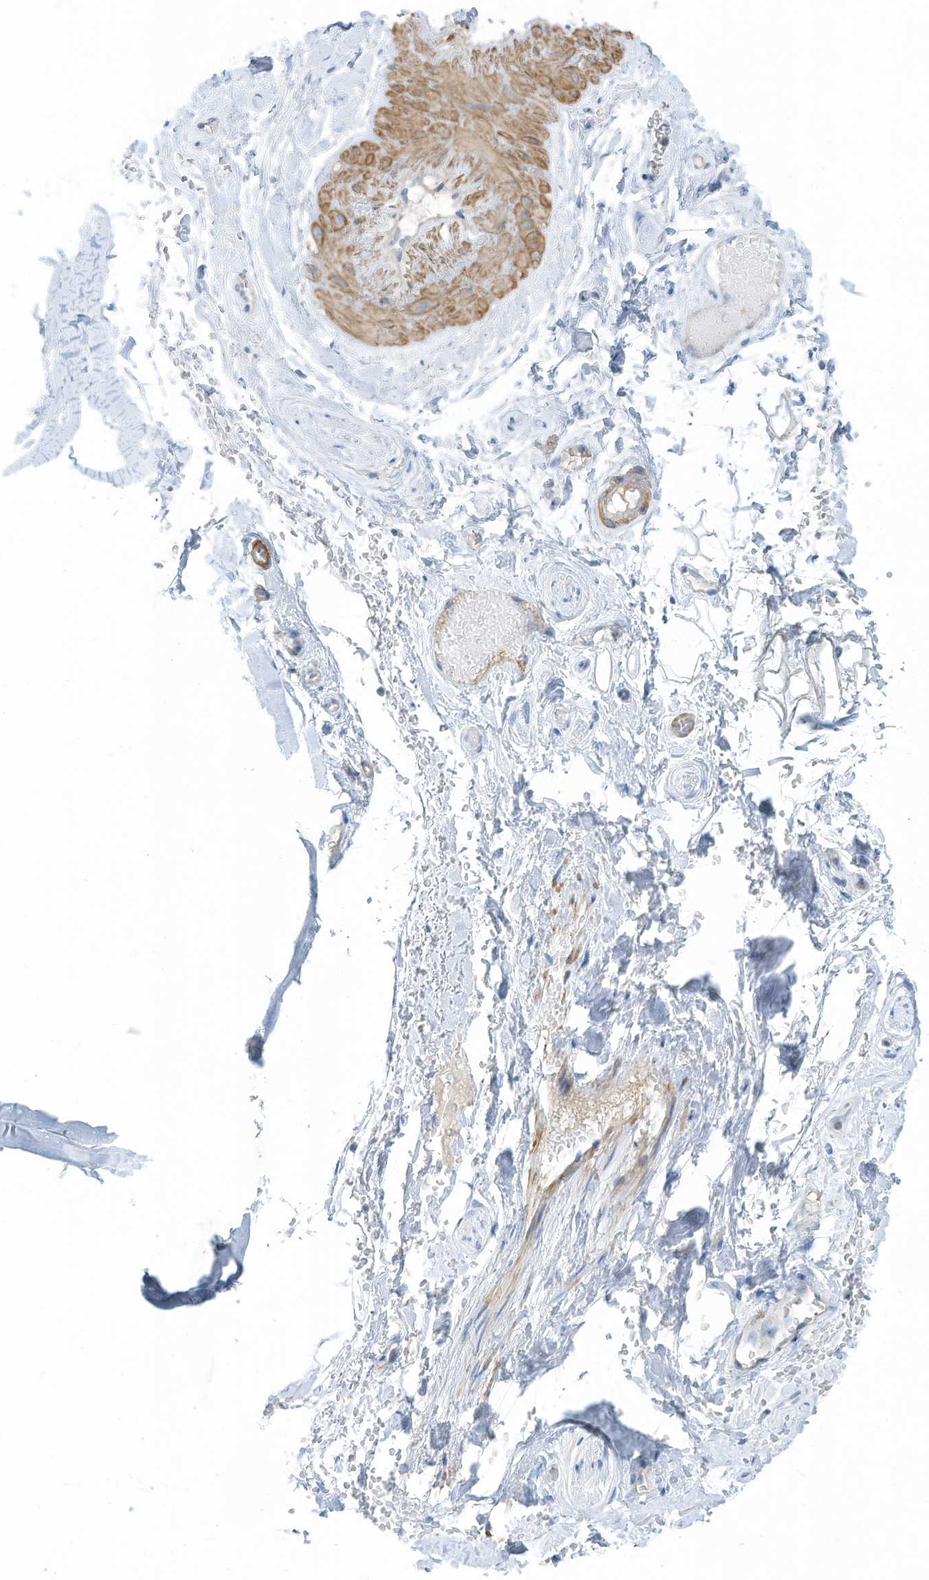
{"staining": {"intensity": "negative", "quantity": "none", "location": "none"}, "tissue": "soft tissue", "cell_type": "Fibroblasts", "image_type": "normal", "snomed": [{"axis": "morphology", "description": "Normal tissue, NOS"}, {"axis": "morphology", "description": "Basal cell carcinoma"}, {"axis": "topography", "description": "Skin"}], "caption": "Soft tissue was stained to show a protein in brown. There is no significant staining in fibroblasts. (DAB immunohistochemistry visualized using brightfield microscopy, high magnification).", "gene": "ZNF846", "patient": {"sex": "female", "age": 89}}